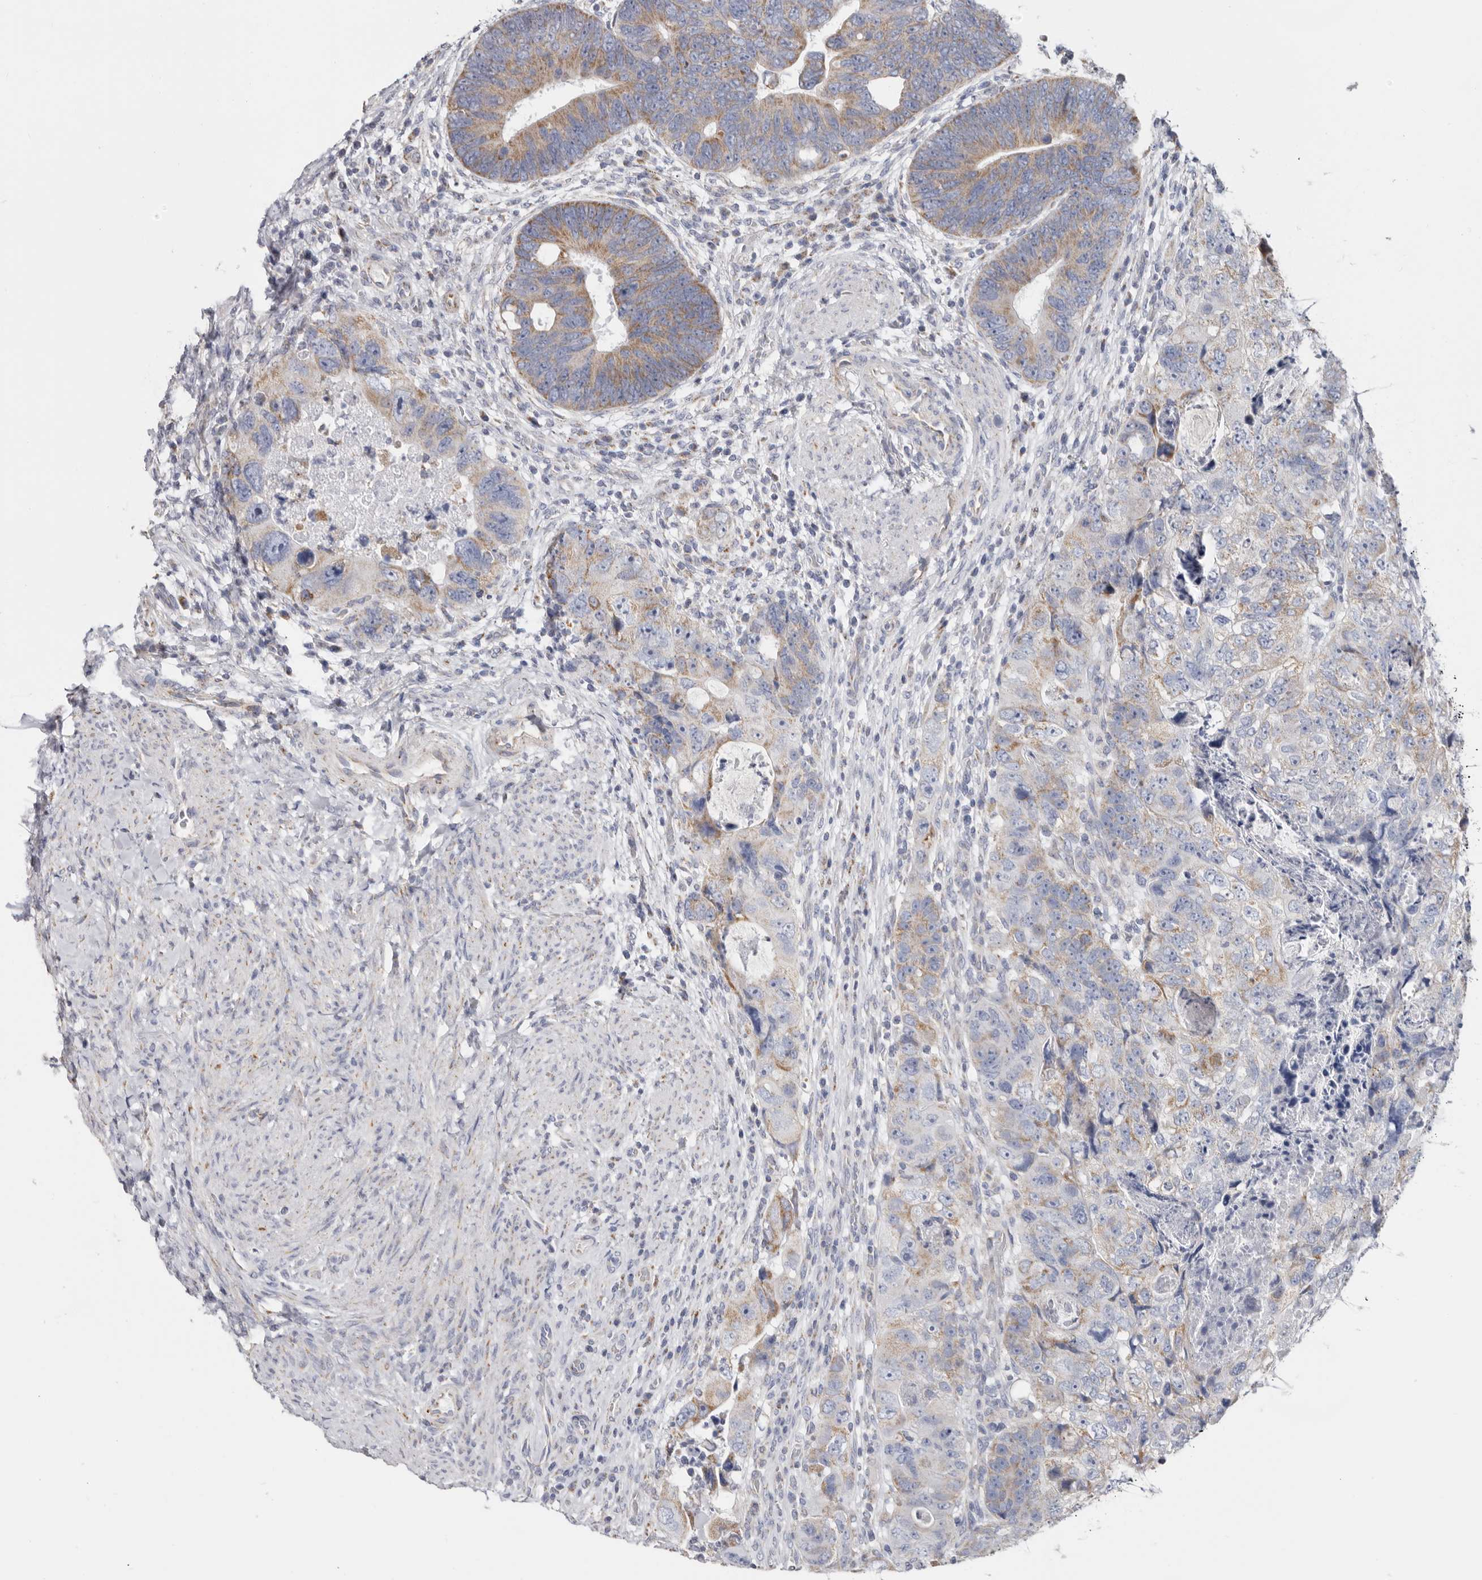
{"staining": {"intensity": "weak", "quantity": "25%-75%", "location": "cytoplasmic/membranous"}, "tissue": "colorectal cancer", "cell_type": "Tumor cells", "image_type": "cancer", "snomed": [{"axis": "morphology", "description": "Adenocarcinoma, NOS"}, {"axis": "topography", "description": "Rectum"}], "caption": "The histopathology image displays staining of colorectal cancer (adenocarcinoma), revealing weak cytoplasmic/membranous protein positivity (brown color) within tumor cells.", "gene": "RSPO2", "patient": {"sex": "male", "age": 59}}